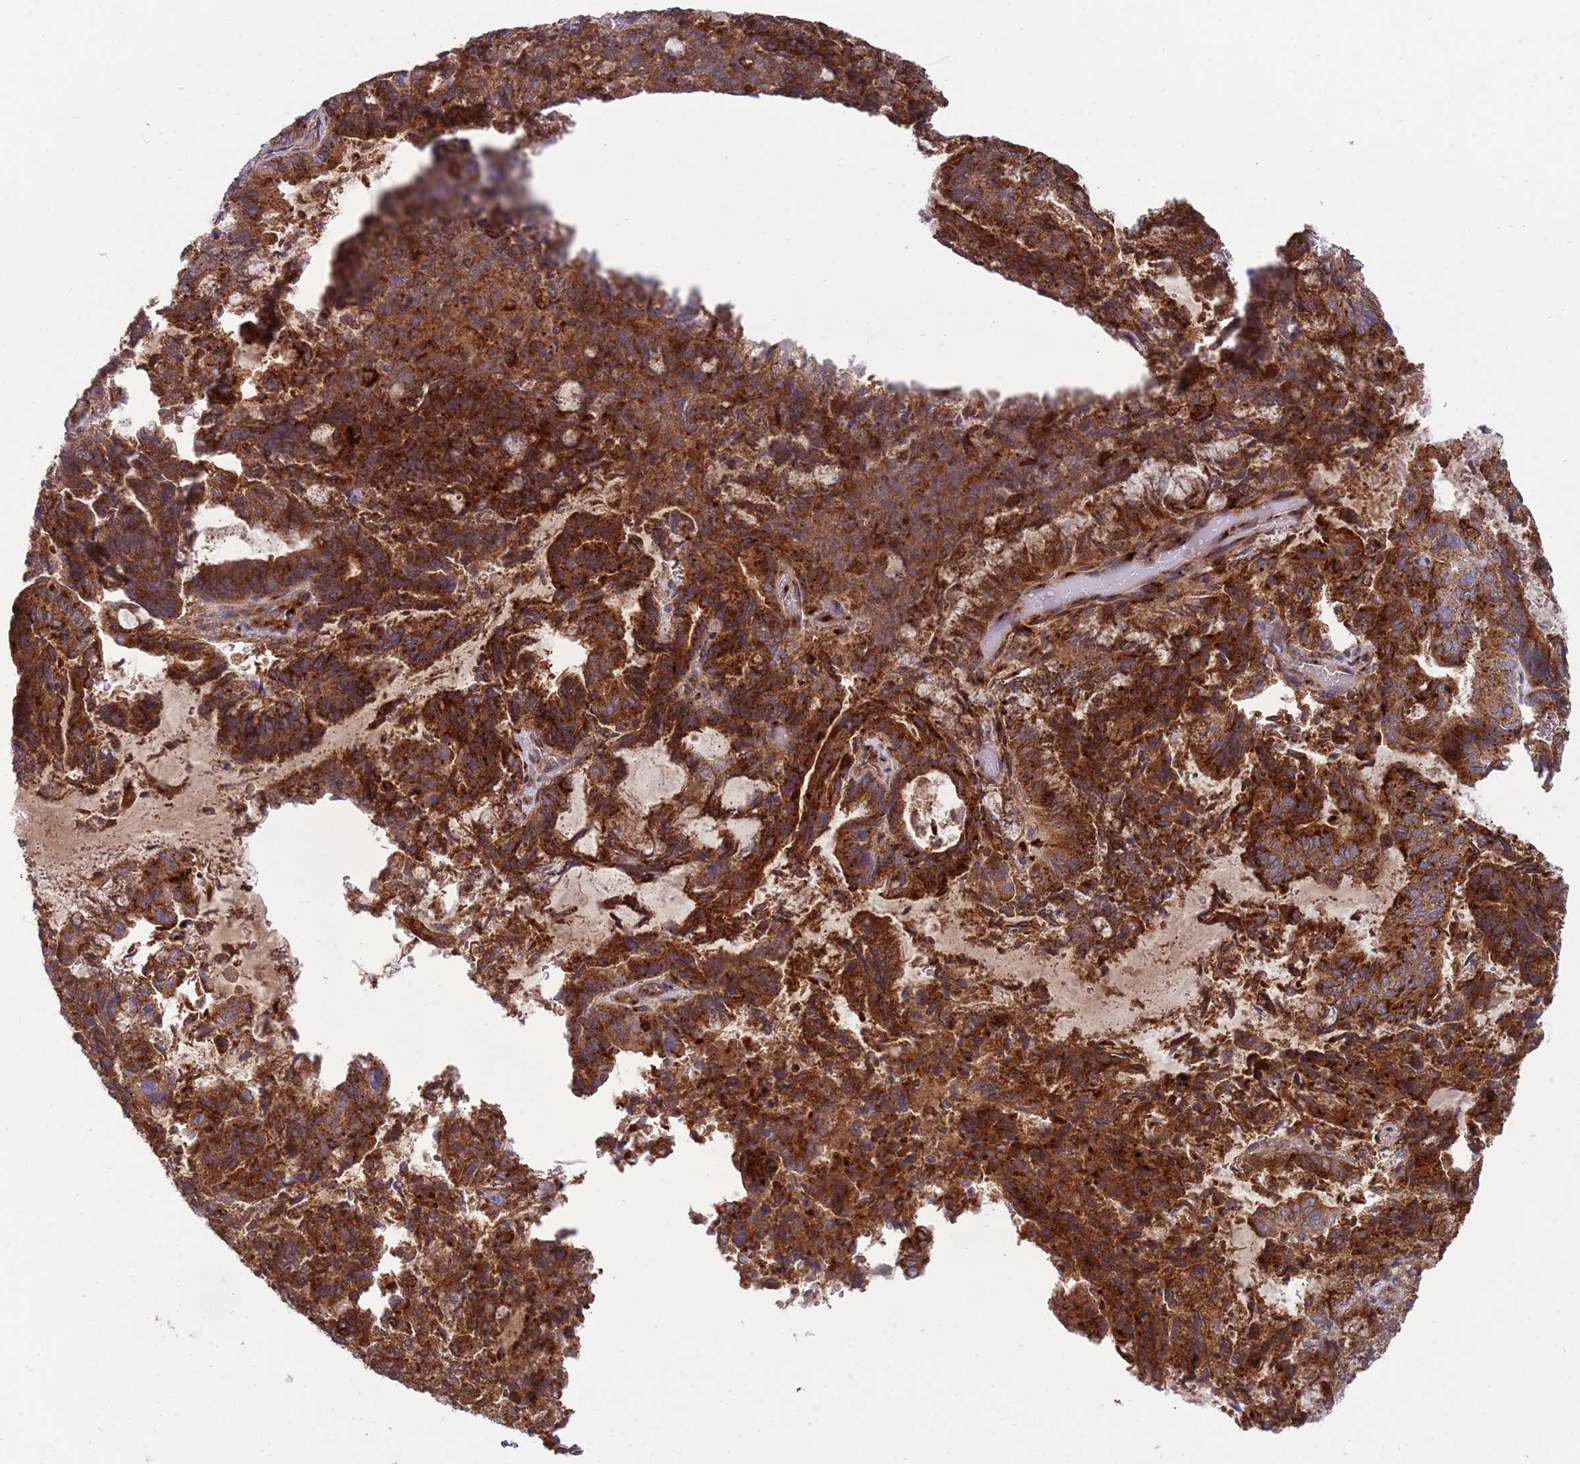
{"staining": {"intensity": "strong", "quantity": ">75%", "location": "cytoplasmic/membranous"}, "tissue": "endometrial cancer", "cell_type": "Tumor cells", "image_type": "cancer", "snomed": [{"axis": "morphology", "description": "Adenocarcinoma, NOS"}, {"axis": "topography", "description": "Endometrium"}], "caption": "Protein expression analysis of human endometrial cancer reveals strong cytoplasmic/membranous positivity in approximately >75% of tumor cells.", "gene": "BTBD7", "patient": {"sex": "female", "age": 80}}